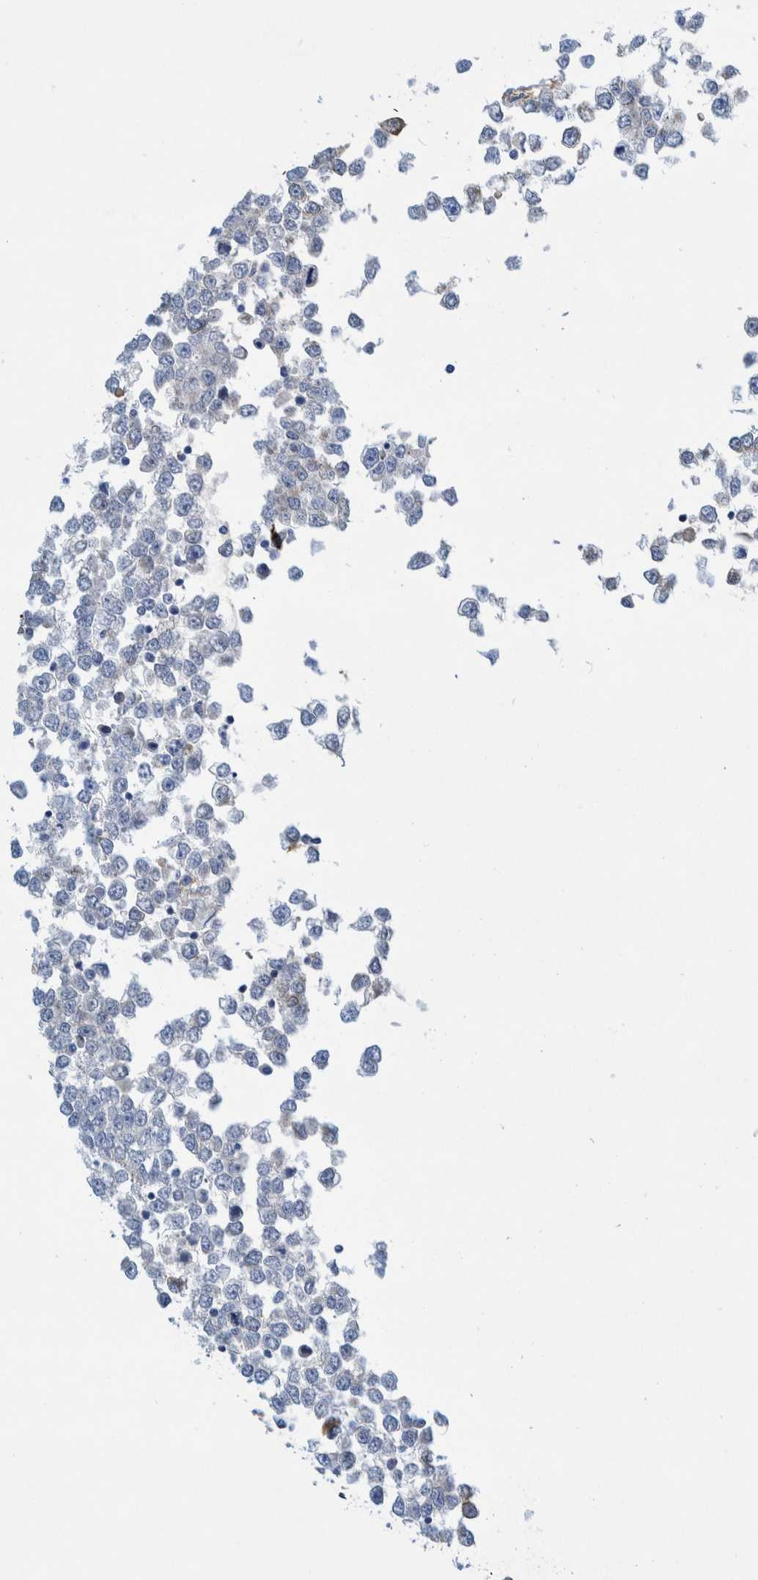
{"staining": {"intensity": "negative", "quantity": "none", "location": "none"}, "tissue": "testis cancer", "cell_type": "Tumor cells", "image_type": "cancer", "snomed": [{"axis": "morphology", "description": "Seminoma, NOS"}, {"axis": "topography", "description": "Testis"}], "caption": "DAB immunohistochemical staining of seminoma (testis) displays no significant positivity in tumor cells.", "gene": "THEM6", "patient": {"sex": "male", "age": 65}}